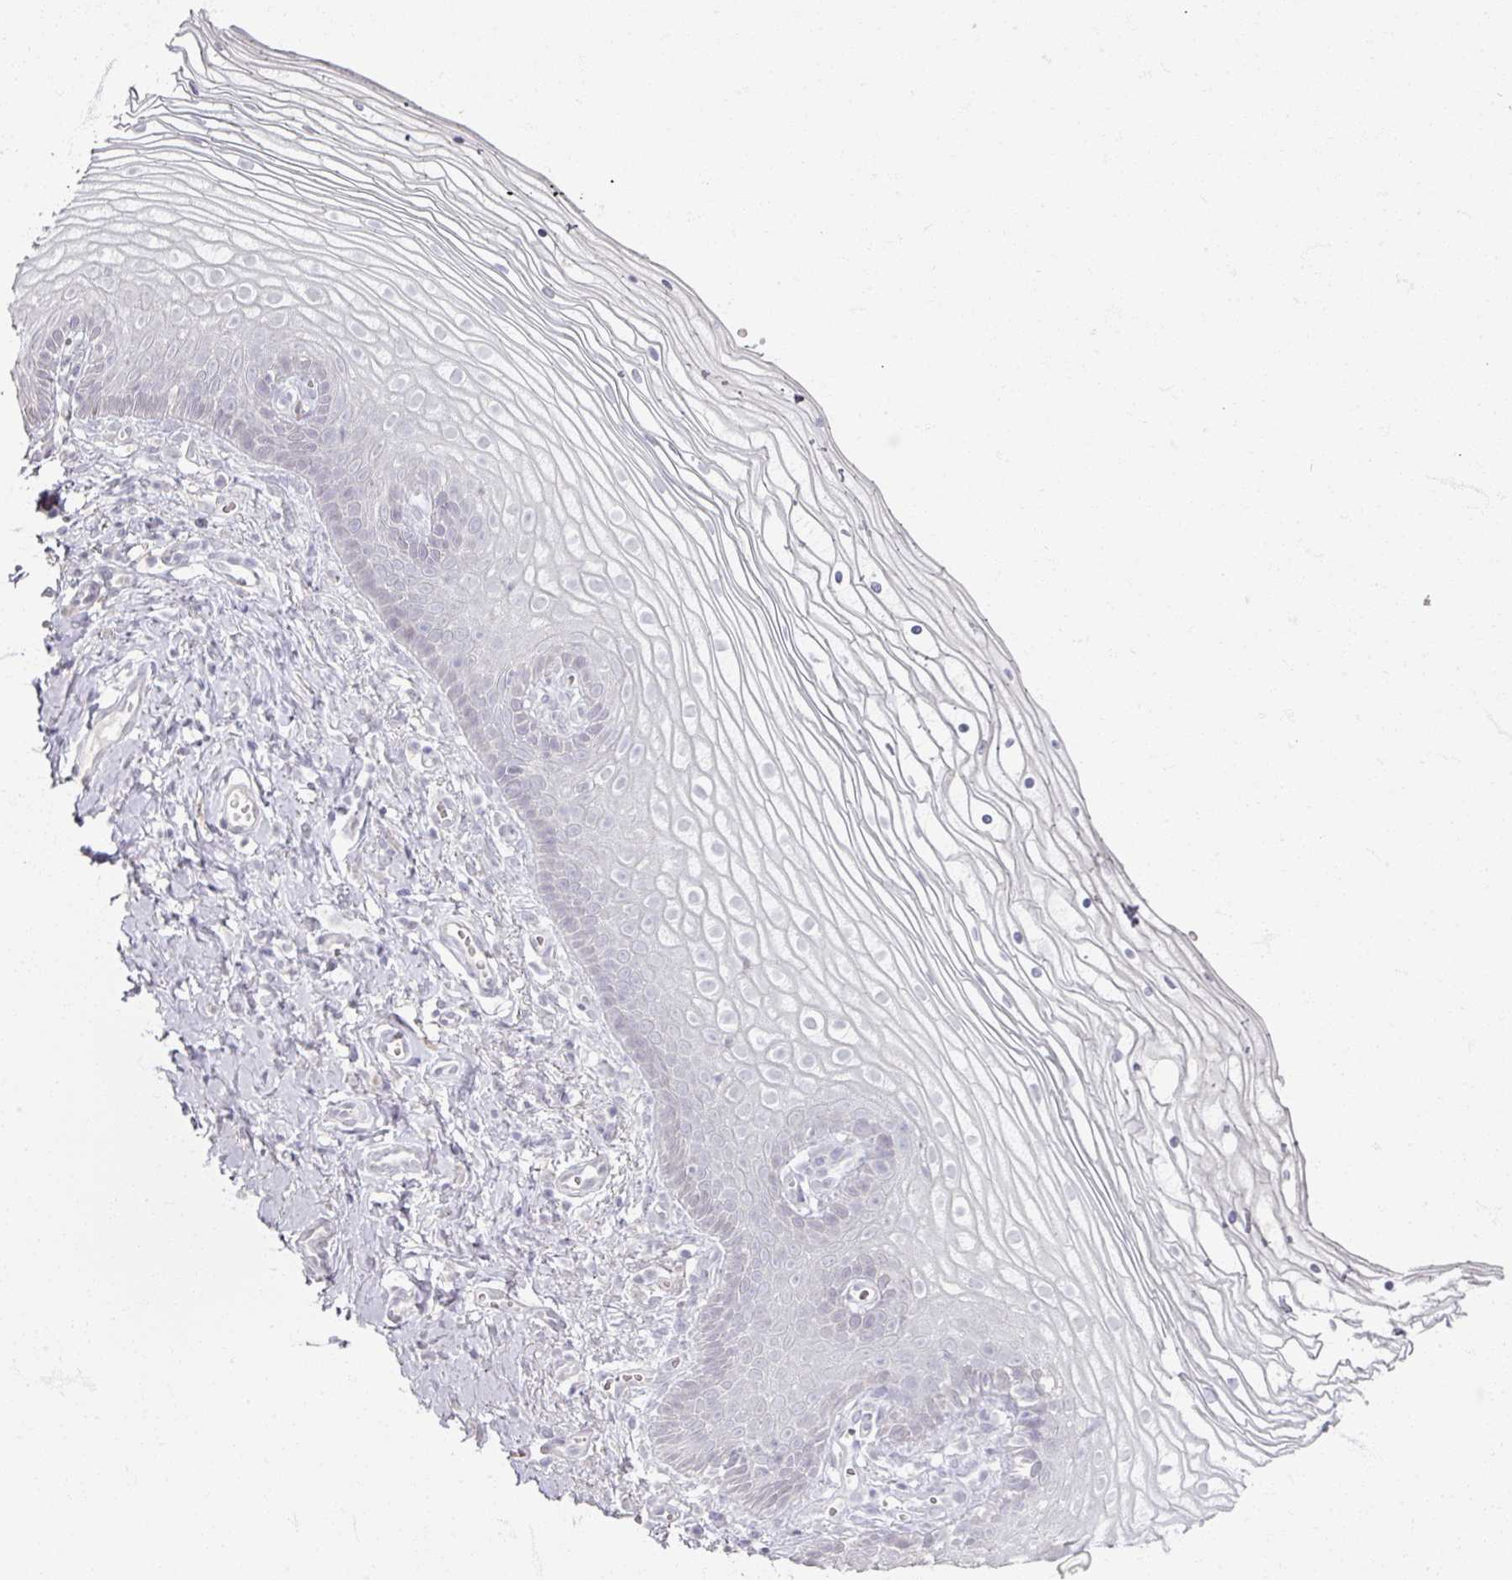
{"staining": {"intensity": "negative", "quantity": "none", "location": "none"}, "tissue": "vagina", "cell_type": "Squamous epithelial cells", "image_type": "normal", "snomed": [{"axis": "morphology", "description": "Normal tissue, NOS"}, {"axis": "topography", "description": "Vagina"}], "caption": "DAB (3,3'-diaminobenzidine) immunohistochemical staining of benign human vagina demonstrates no significant staining in squamous epithelial cells.", "gene": "SOX11", "patient": {"sex": "female", "age": 56}}